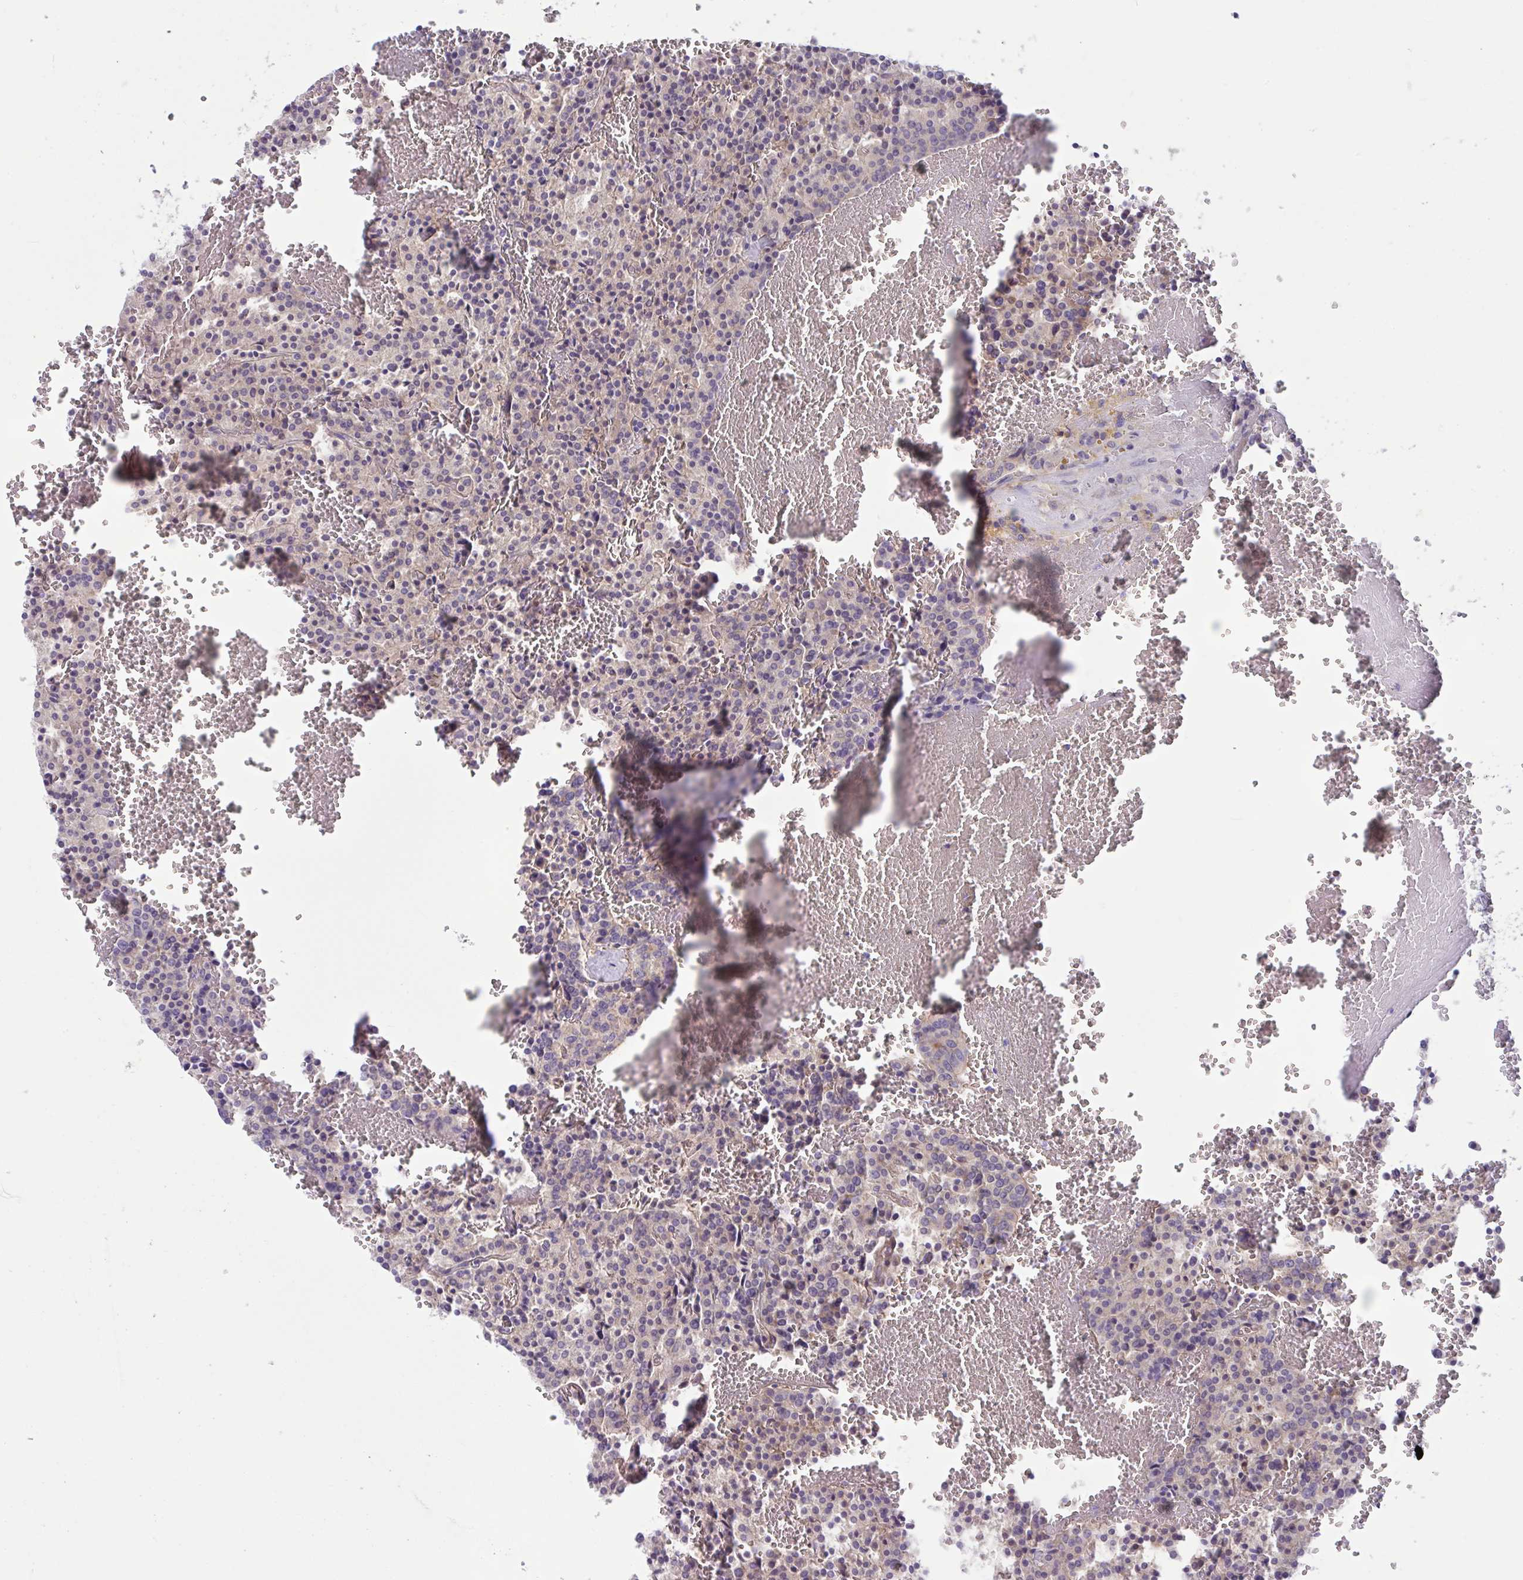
{"staining": {"intensity": "weak", "quantity": "<25%", "location": "nuclear"}, "tissue": "carcinoid", "cell_type": "Tumor cells", "image_type": "cancer", "snomed": [{"axis": "morphology", "description": "Carcinoid, malignant, NOS"}, {"axis": "topography", "description": "Lung"}], "caption": "Immunohistochemistry (IHC) of carcinoid (malignant) demonstrates no expression in tumor cells.", "gene": "TTC7B", "patient": {"sex": "male", "age": 70}}